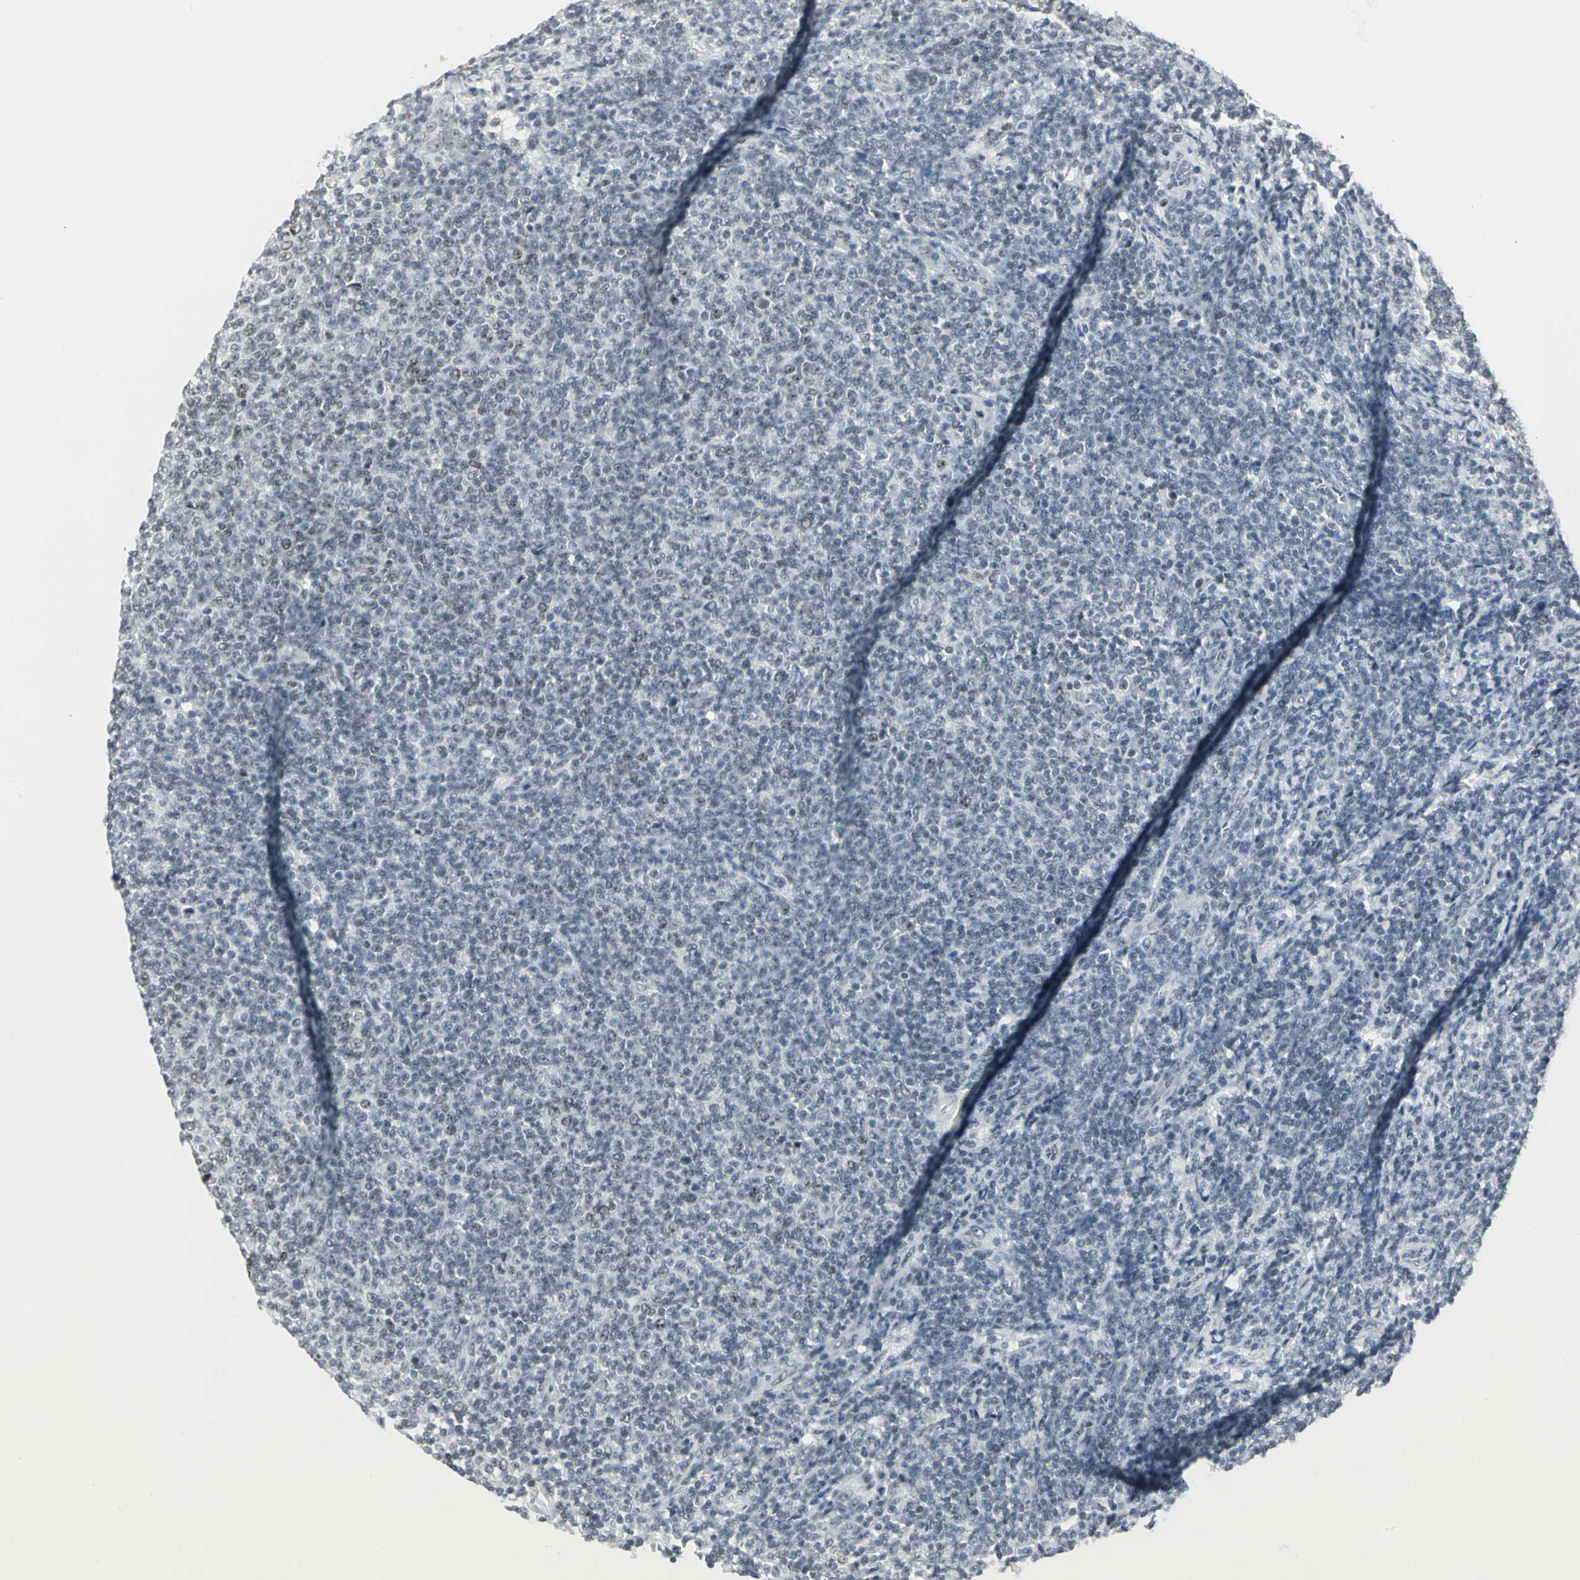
{"staining": {"intensity": "negative", "quantity": "none", "location": "none"}, "tissue": "lymphoma", "cell_type": "Tumor cells", "image_type": "cancer", "snomed": [{"axis": "morphology", "description": "Malignant lymphoma, non-Hodgkin's type, Low grade"}, {"axis": "topography", "description": "Lymph node"}], "caption": "Histopathology image shows no significant protein positivity in tumor cells of low-grade malignant lymphoma, non-Hodgkin's type.", "gene": "CBX3", "patient": {"sex": "male", "age": 66}}